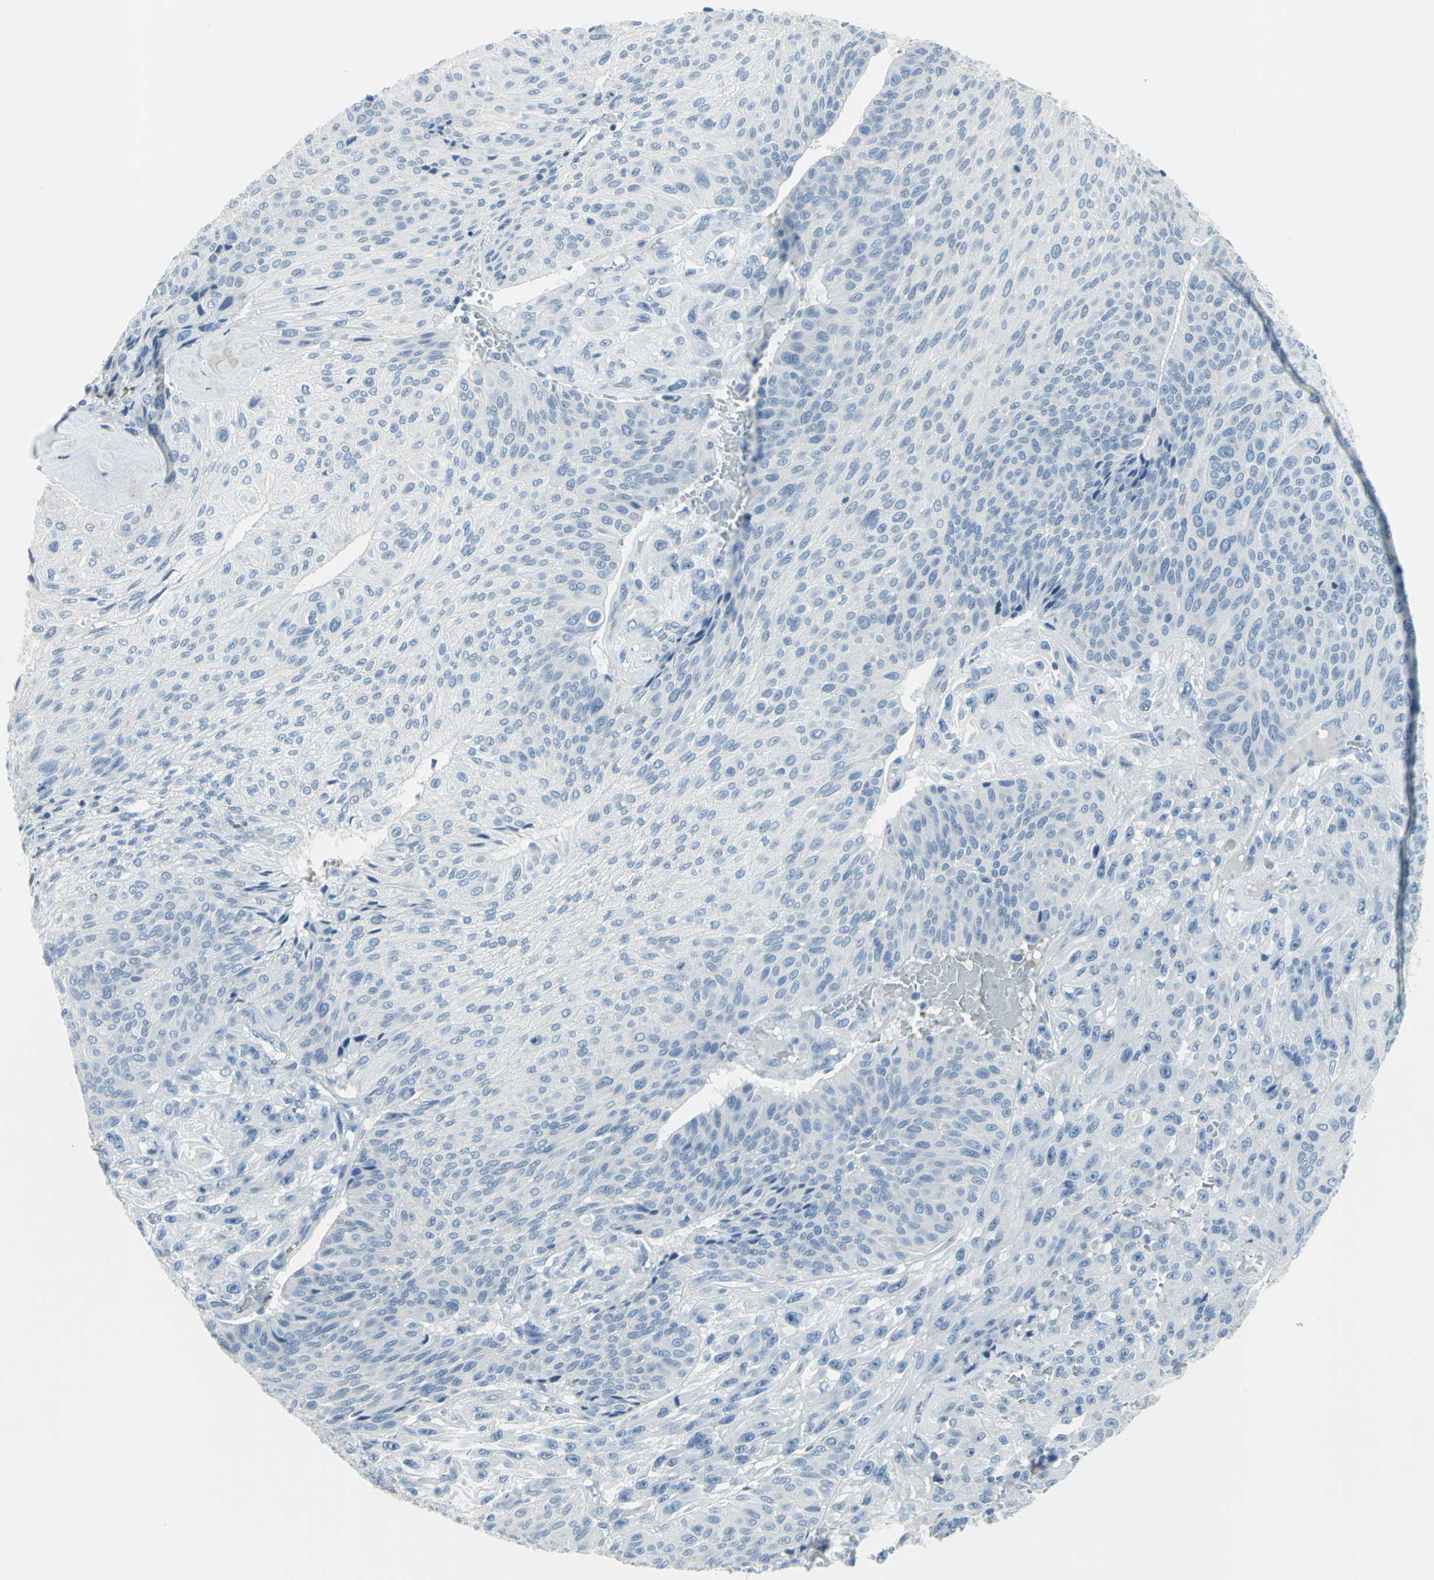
{"staining": {"intensity": "negative", "quantity": "none", "location": "none"}, "tissue": "urothelial cancer", "cell_type": "Tumor cells", "image_type": "cancer", "snomed": [{"axis": "morphology", "description": "Urothelial carcinoma, High grade"}, {"axis": "topography", "description": "Urinary bladder"}], "caption": "A high-resolution photomicrograph shows IHC staining of high-grade urothelial carcinoma, which reveals no significant staining in tumor cells.", "gene": "DNAI2", "patient": {"sex": "male", "age": 66}}